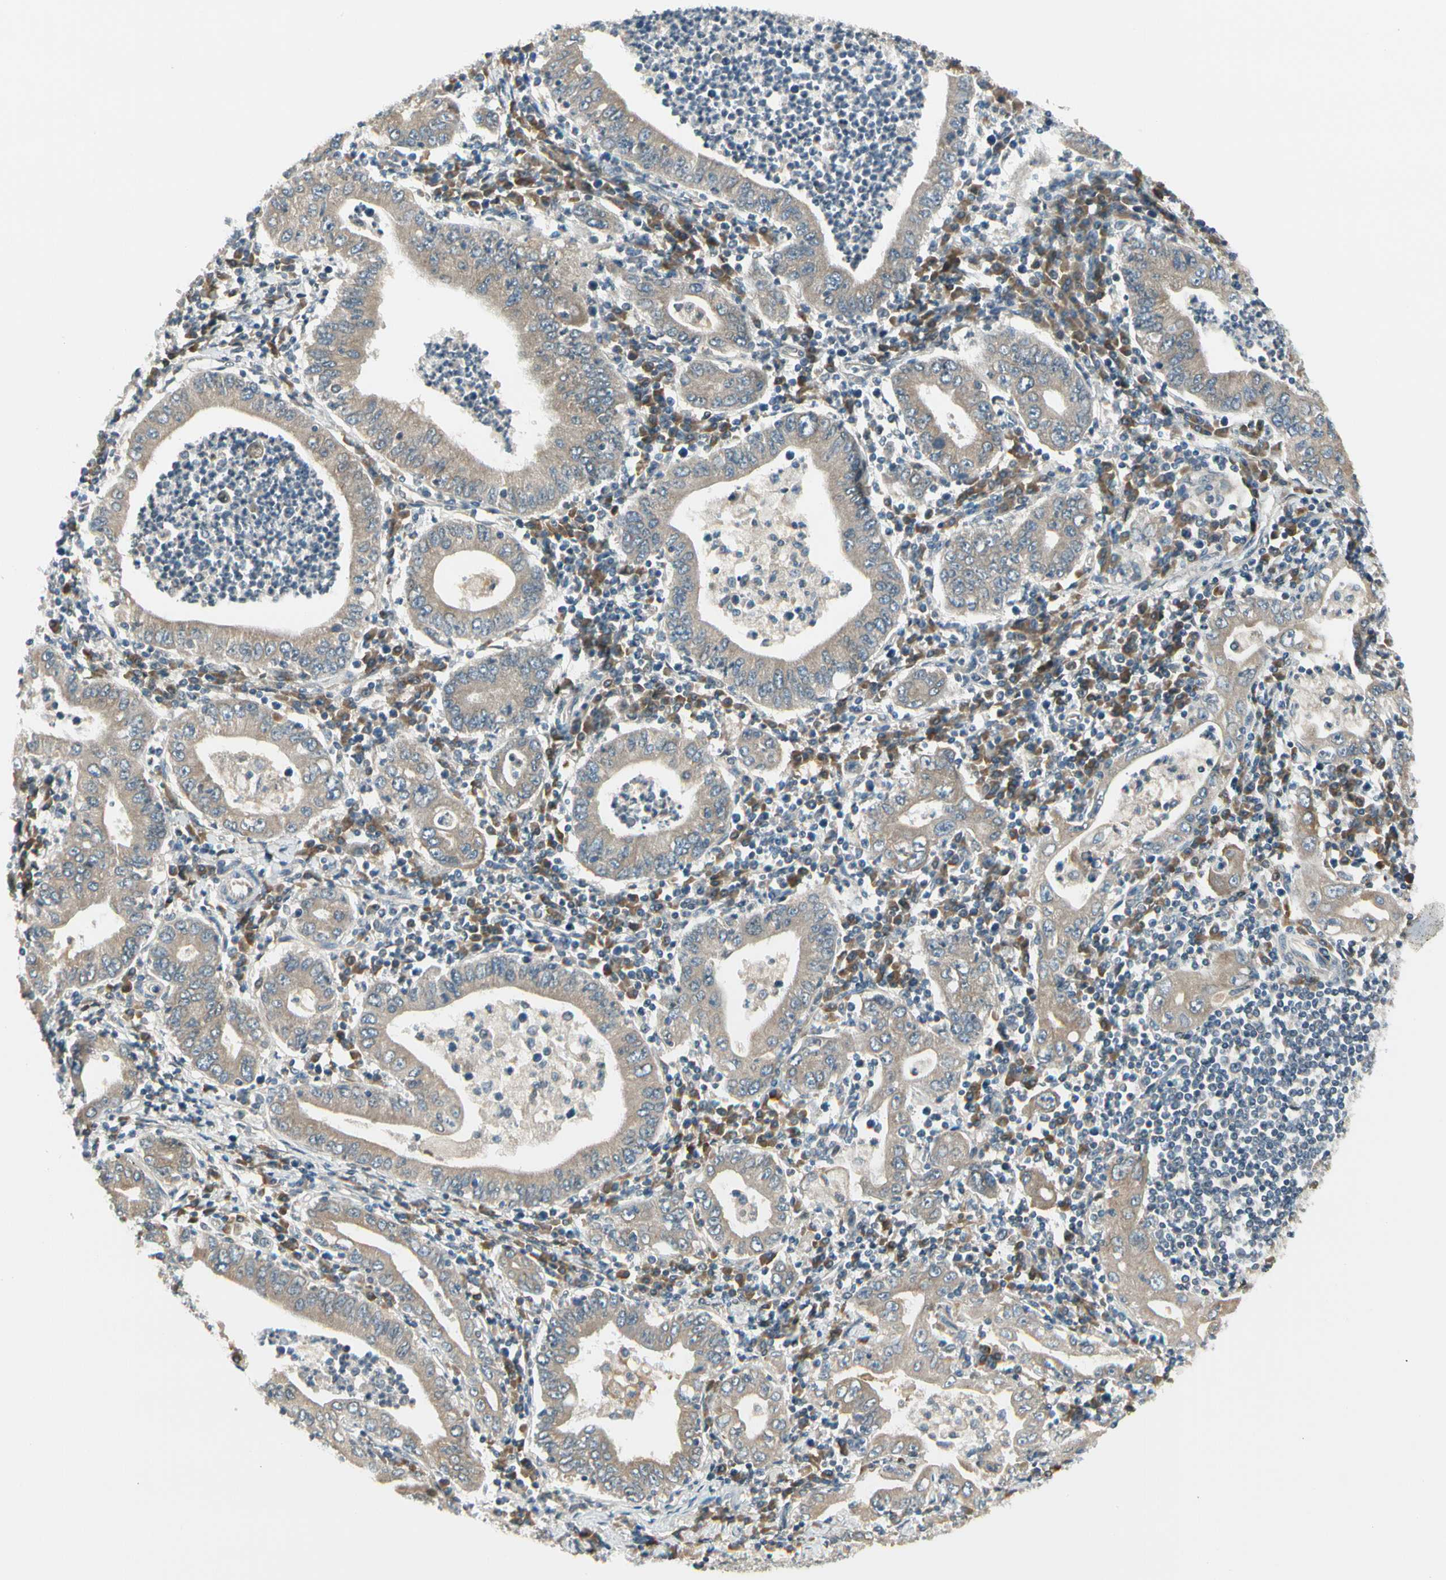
{"staining": {"intensity": "weak", "quantity": ">75%", "location": "cytoplasmic/membranous"}, "tissue": "stomach cancer", "cell_type": "Tumor cells", "image_type": "cancer", "snomed": [{"axis": "morphology", "description": "Normal tissue, NOS"}, {"axis": "morphology", "description": "Adenocarcinoma, NOS"}, {"axis": "topography", "description": "Esophagus"}, {"axis": "topography", "description": "Stomach, upper"}, {"axis": "topography", "description": "Peripheral nerve tissue"}], "caption": "Stomach adenocarcinoma stained with a protein marker exhibits weak staining in tumor cells.", "gene": "BNIP1", "patient": {"sex": "male", "age": 62}}